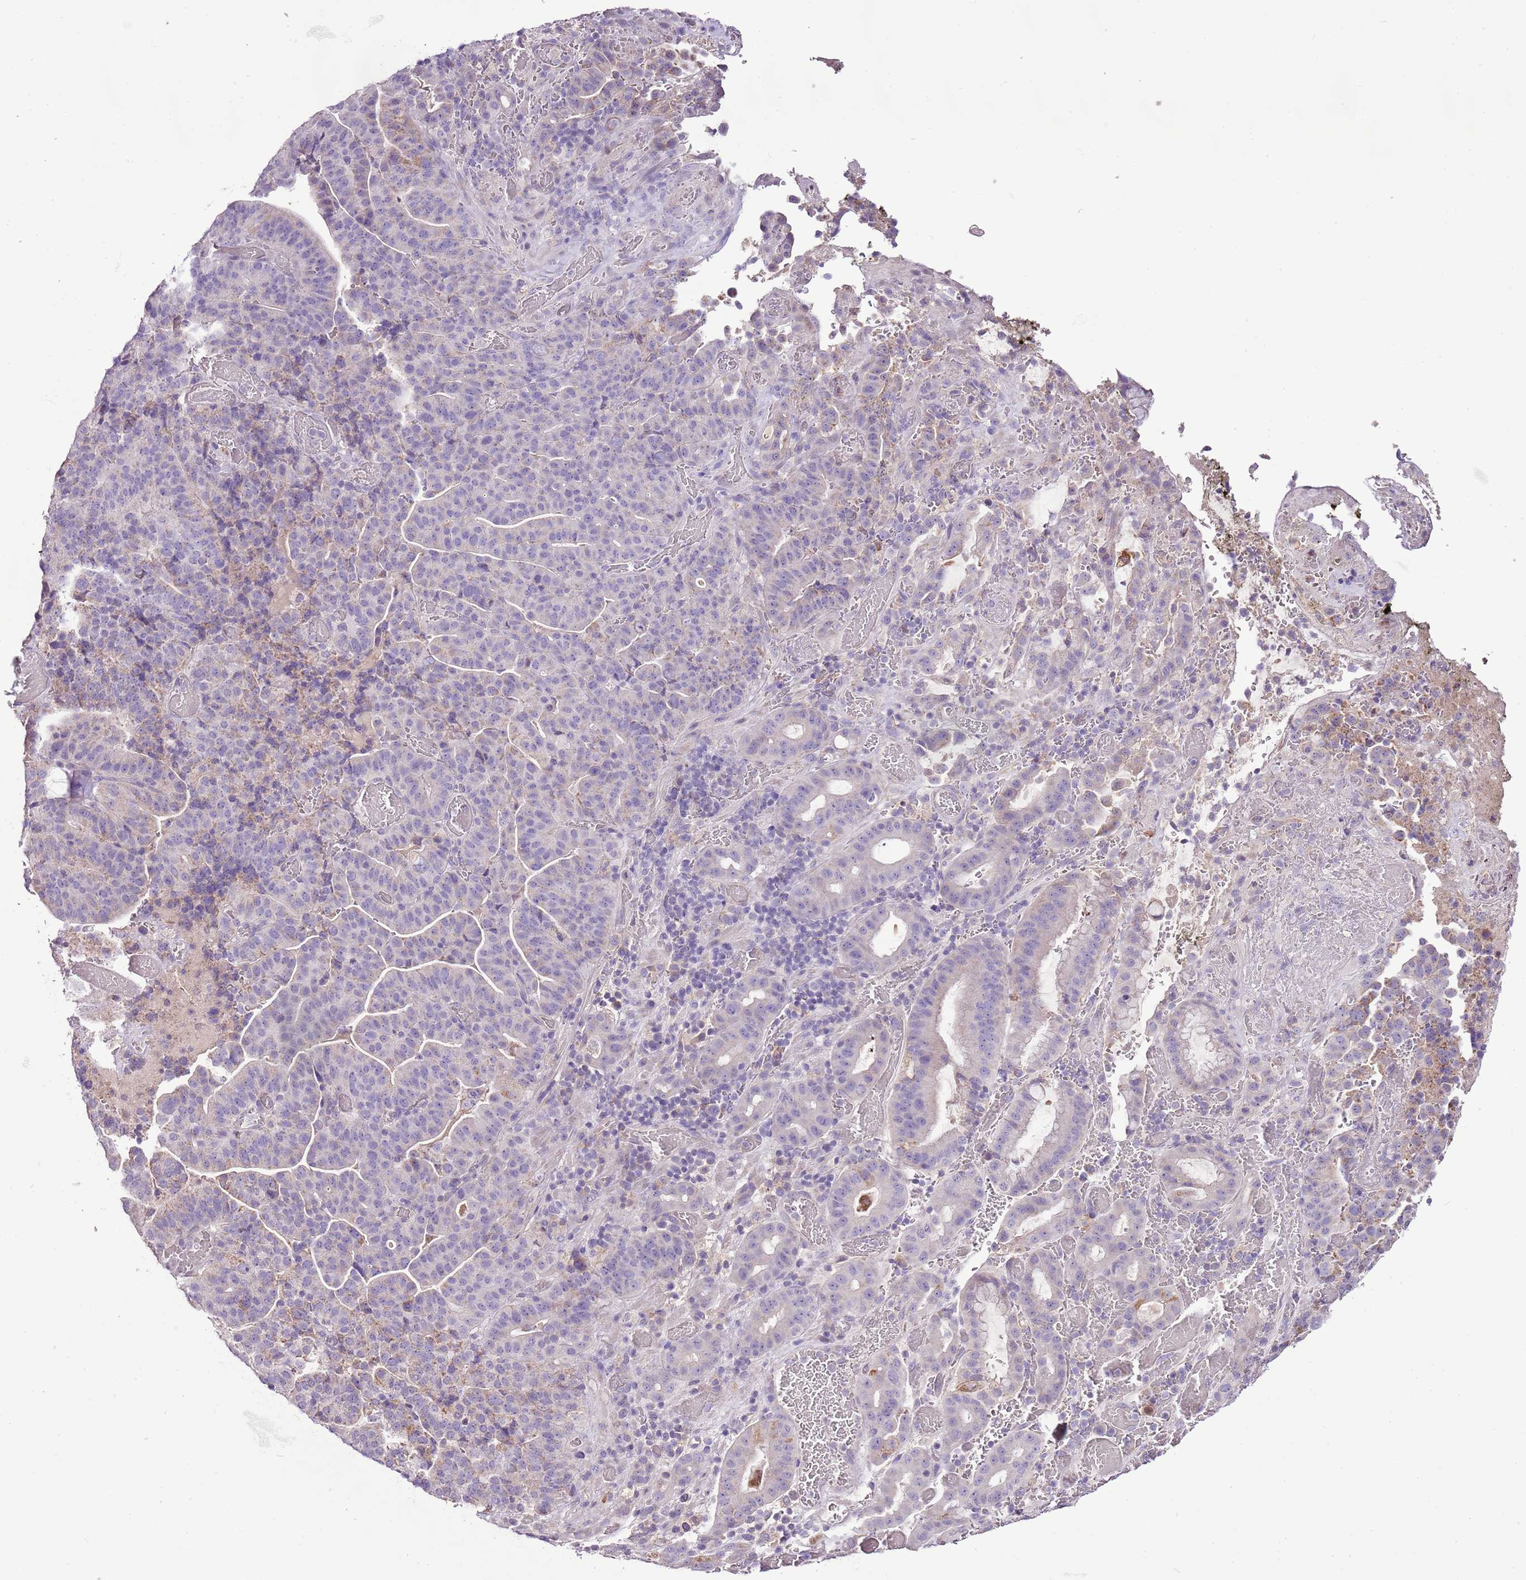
{"staining": {"intensity": "weak", "quantity": "<25%", "location": "cytoplasmic/membranous"}, "tissue": "stomach cancer", "cell_type": "Tumor cells", "image_type": "cancer", "snomed": [{"axis": "morphology", "description": "Adenocarcinoma, NOS"}, {"axis": "topography", "description": "Stomach"}], "caption": "Immunohistochemistry photomicrograph of neoplastic tissue: stomach cancer (adenocarcinoma) stained with DAB (3,3'-diaminobenzidine) demonstrates no significant protein staining in tumor cells.", "gene": "CMKLR1", "patient": {"sex": "male", "age": 48}}